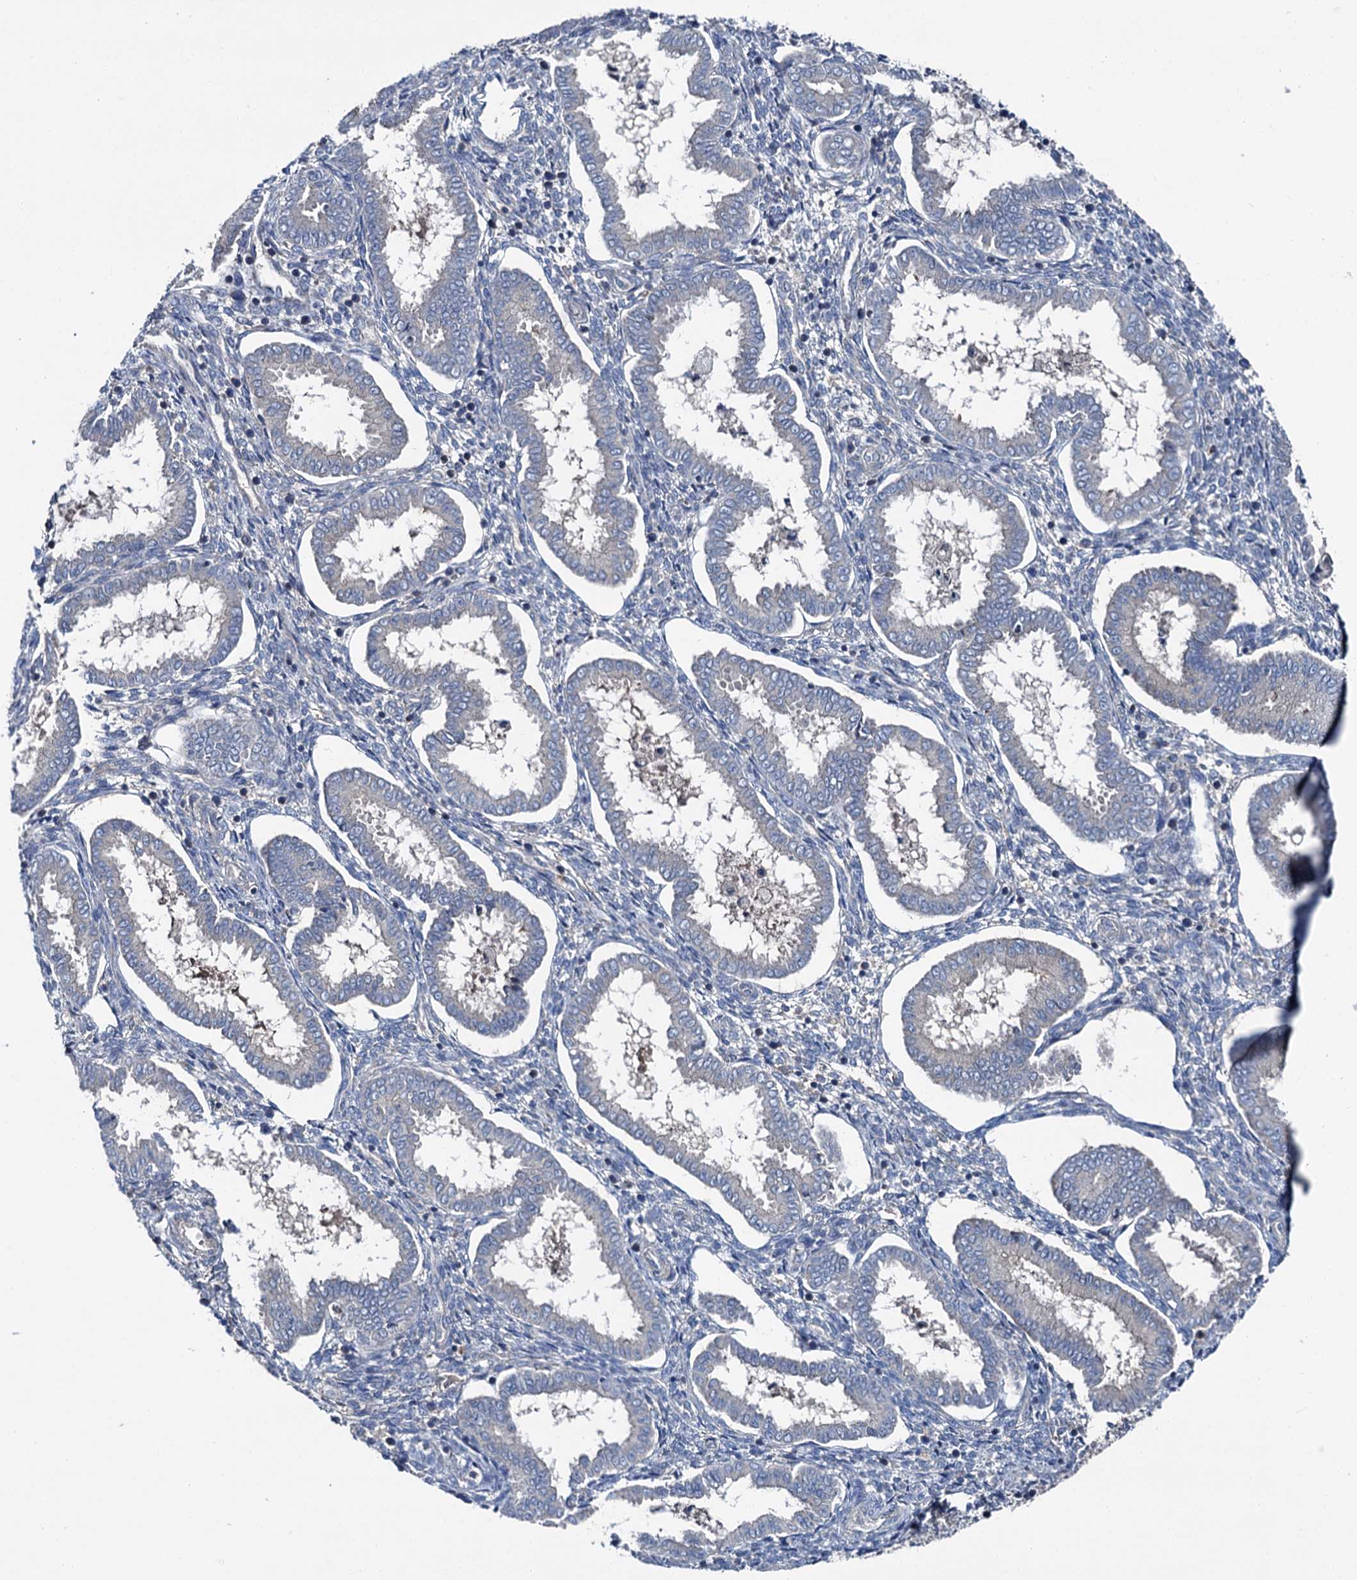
{"staining": {"intensity": "negative", "quantity": "none", "location": "none"}, "tissue": "endometrium", "cell_type": "Cells in endometrial stroma", "image_type": "normal", "snomed": [{"axis": "morphology", "description": "Normal tissue, NOS"}, {"axis": "topography", "description": "Endometrium"}], "caption": "The image shows no staining of cells in endometrial stroma in normal endometrium. (Stains: DAB (3,3'-diaminobenzidine) immunohistochemistry (IHC) with hematoxylin counter stain, Microscopy: brightfield microscopy at high magnification).", "gene": "SLC22A25", "patient": {"sex": "female", "age": 24}}